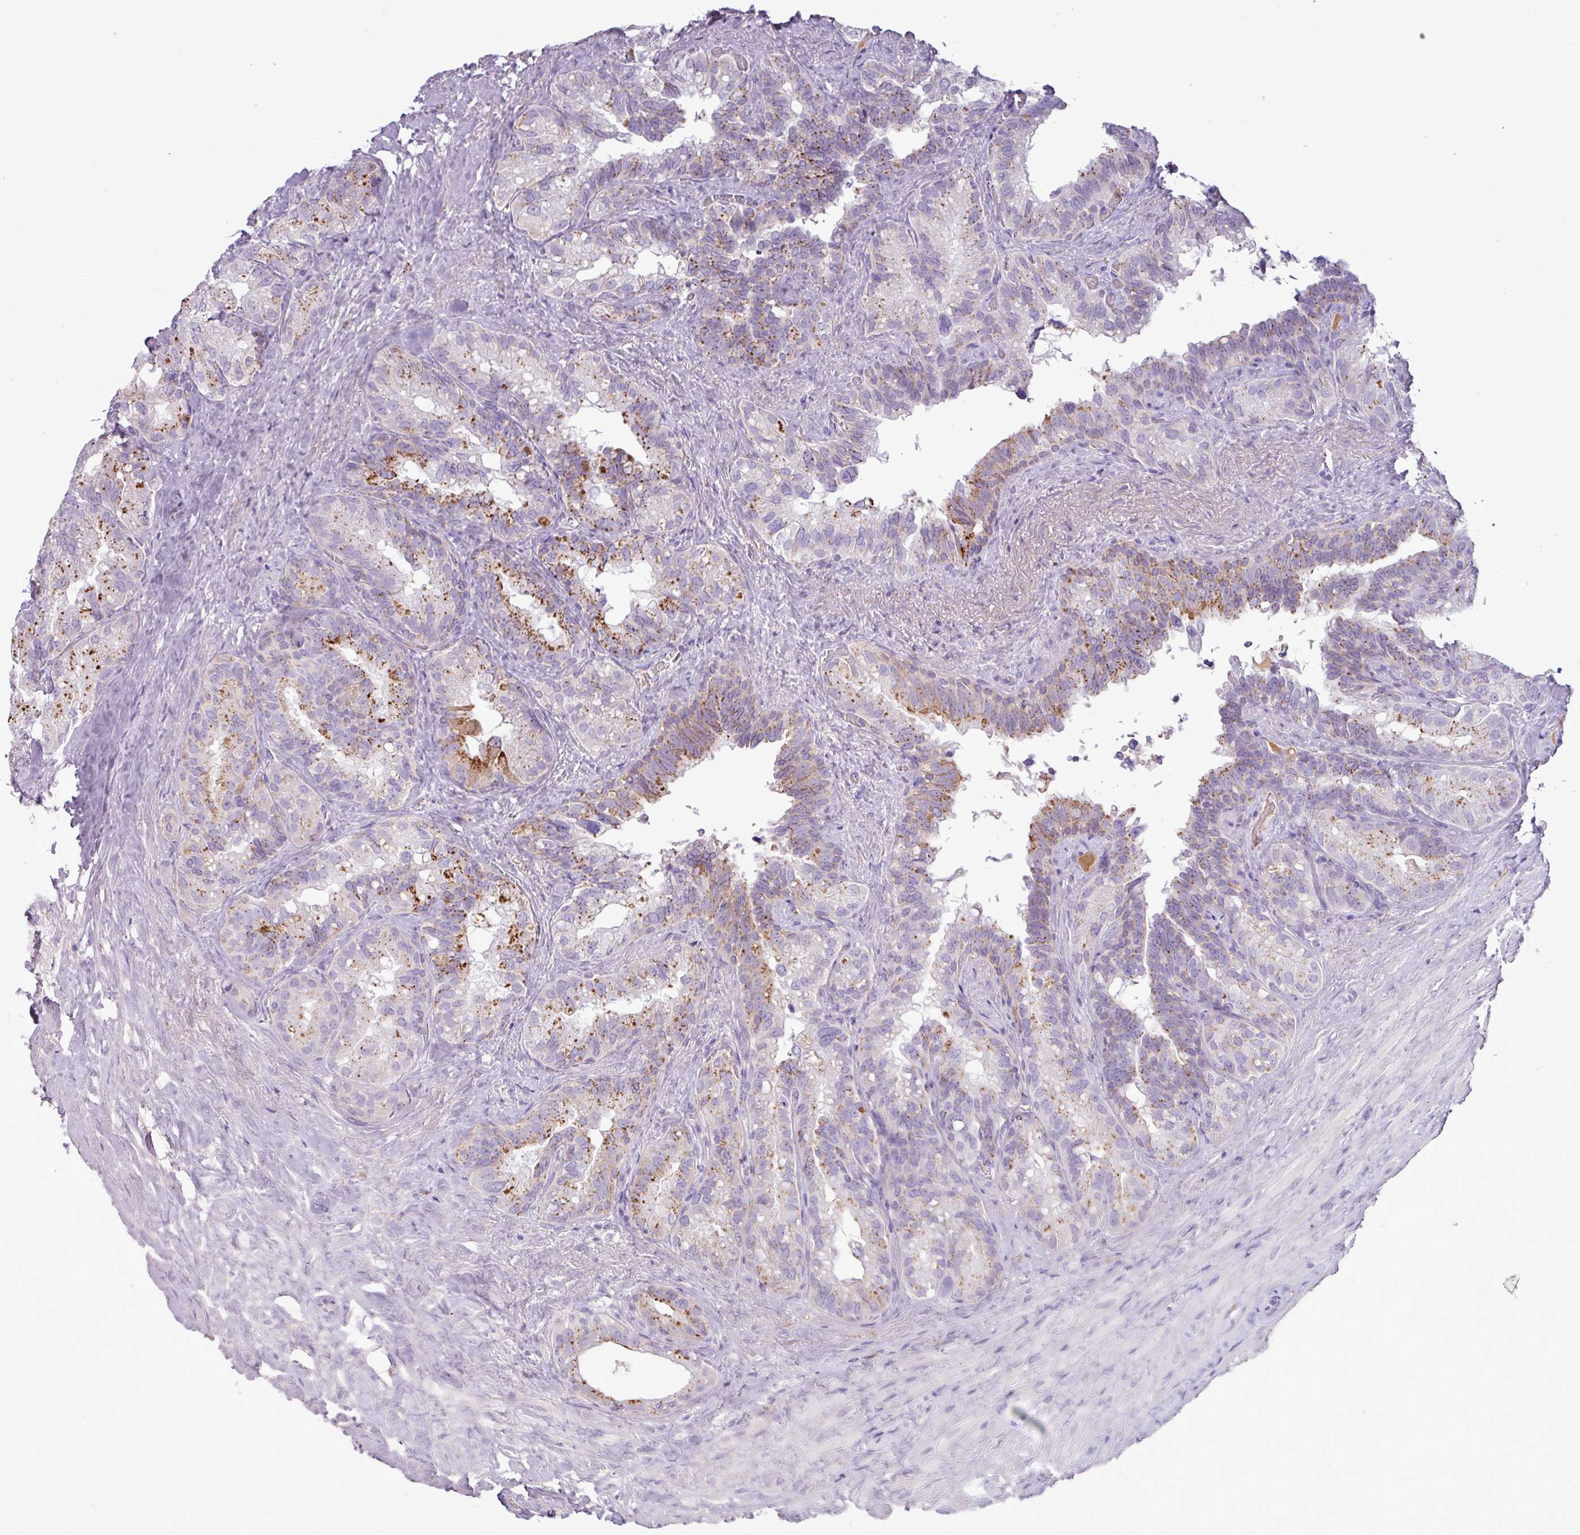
{"staining": {"intensity": "moderate", "quantity": "25%-75%", "location": "cytoplasmic/membranous"}, "tissue": "seminal vesicle", "cell_type": "Glandular cells", "image_type": "normal", "snomed": [{"axis": "morphology", "description": "Normal tissue, NOS"}, {"axis": "topography", "description": "Seminal veicle"}], "caption": "Immunohistochemistry (IHC) micrograph of unremarkable seminal vesicle: human seminal vesicle stained using IHC exhibits medium levels of moderate protein expression localized specifically in the cytoplasmic/membranous of glandular cells, appearing as a cytoplasmic/membranous brown color.", "gene": "C4A", "patient": {"sex": "male", "age": 60}}